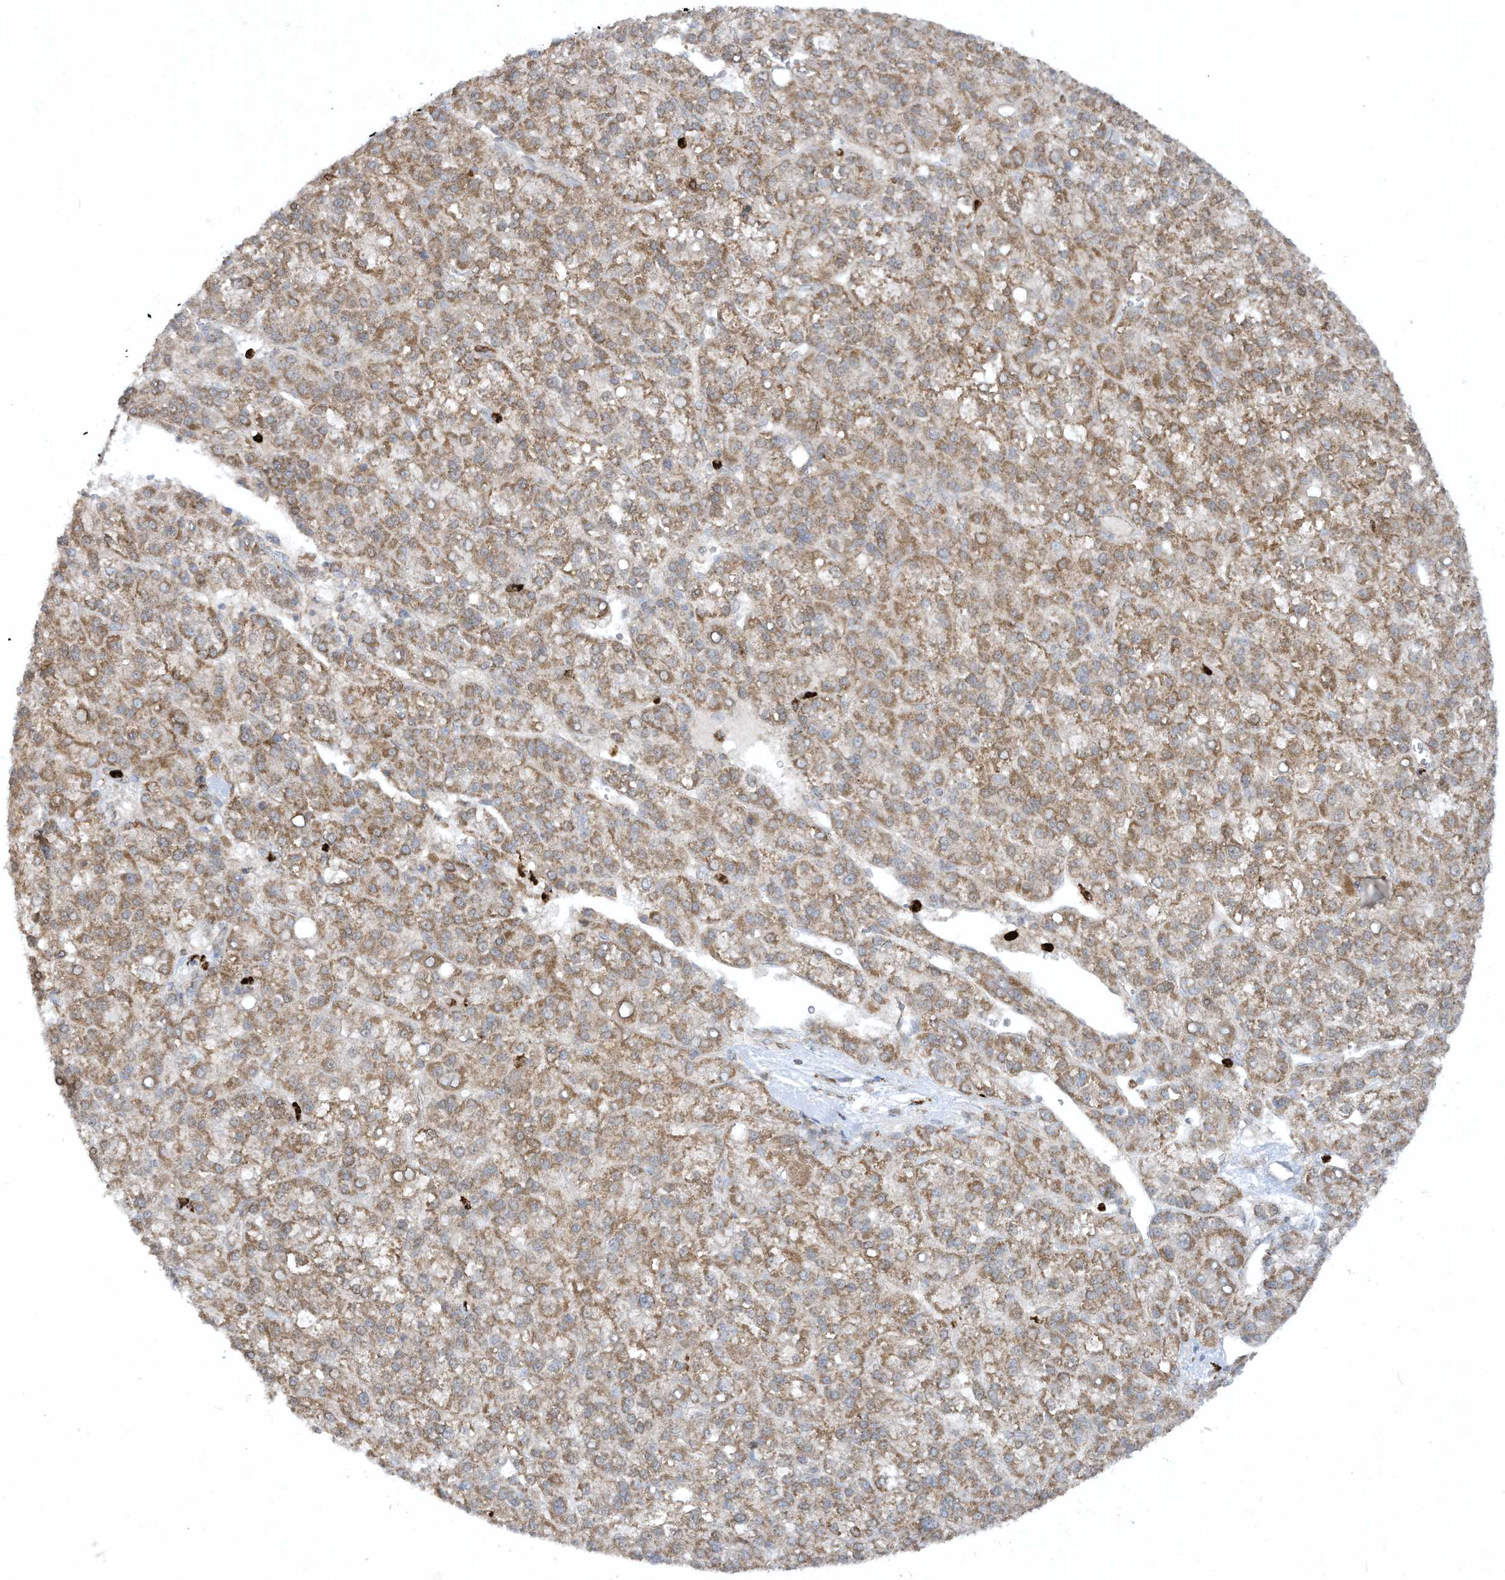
{"staining": {"intensity": "moderate", "quantity": ">75%", "location": "cytoplasmic/membranous"}, "tissue": "liver cancer", "cell_type": "Tumor cells", "image_type": "cancer", "snomed": [{"axis": "morphology", "description": "Carcinoma, Hepatocellular, NOS"}, {"axis": "topography", "description": "Liver"}], "caption": "This is a histology image of IHC staining of hepatocellular carcinoma (liver), which shows moderate positivity in the cytoplasmic/membranous of tumor cells.", "gene": "CHRNA4", "patient": {"sex": "female", "age": 58}}